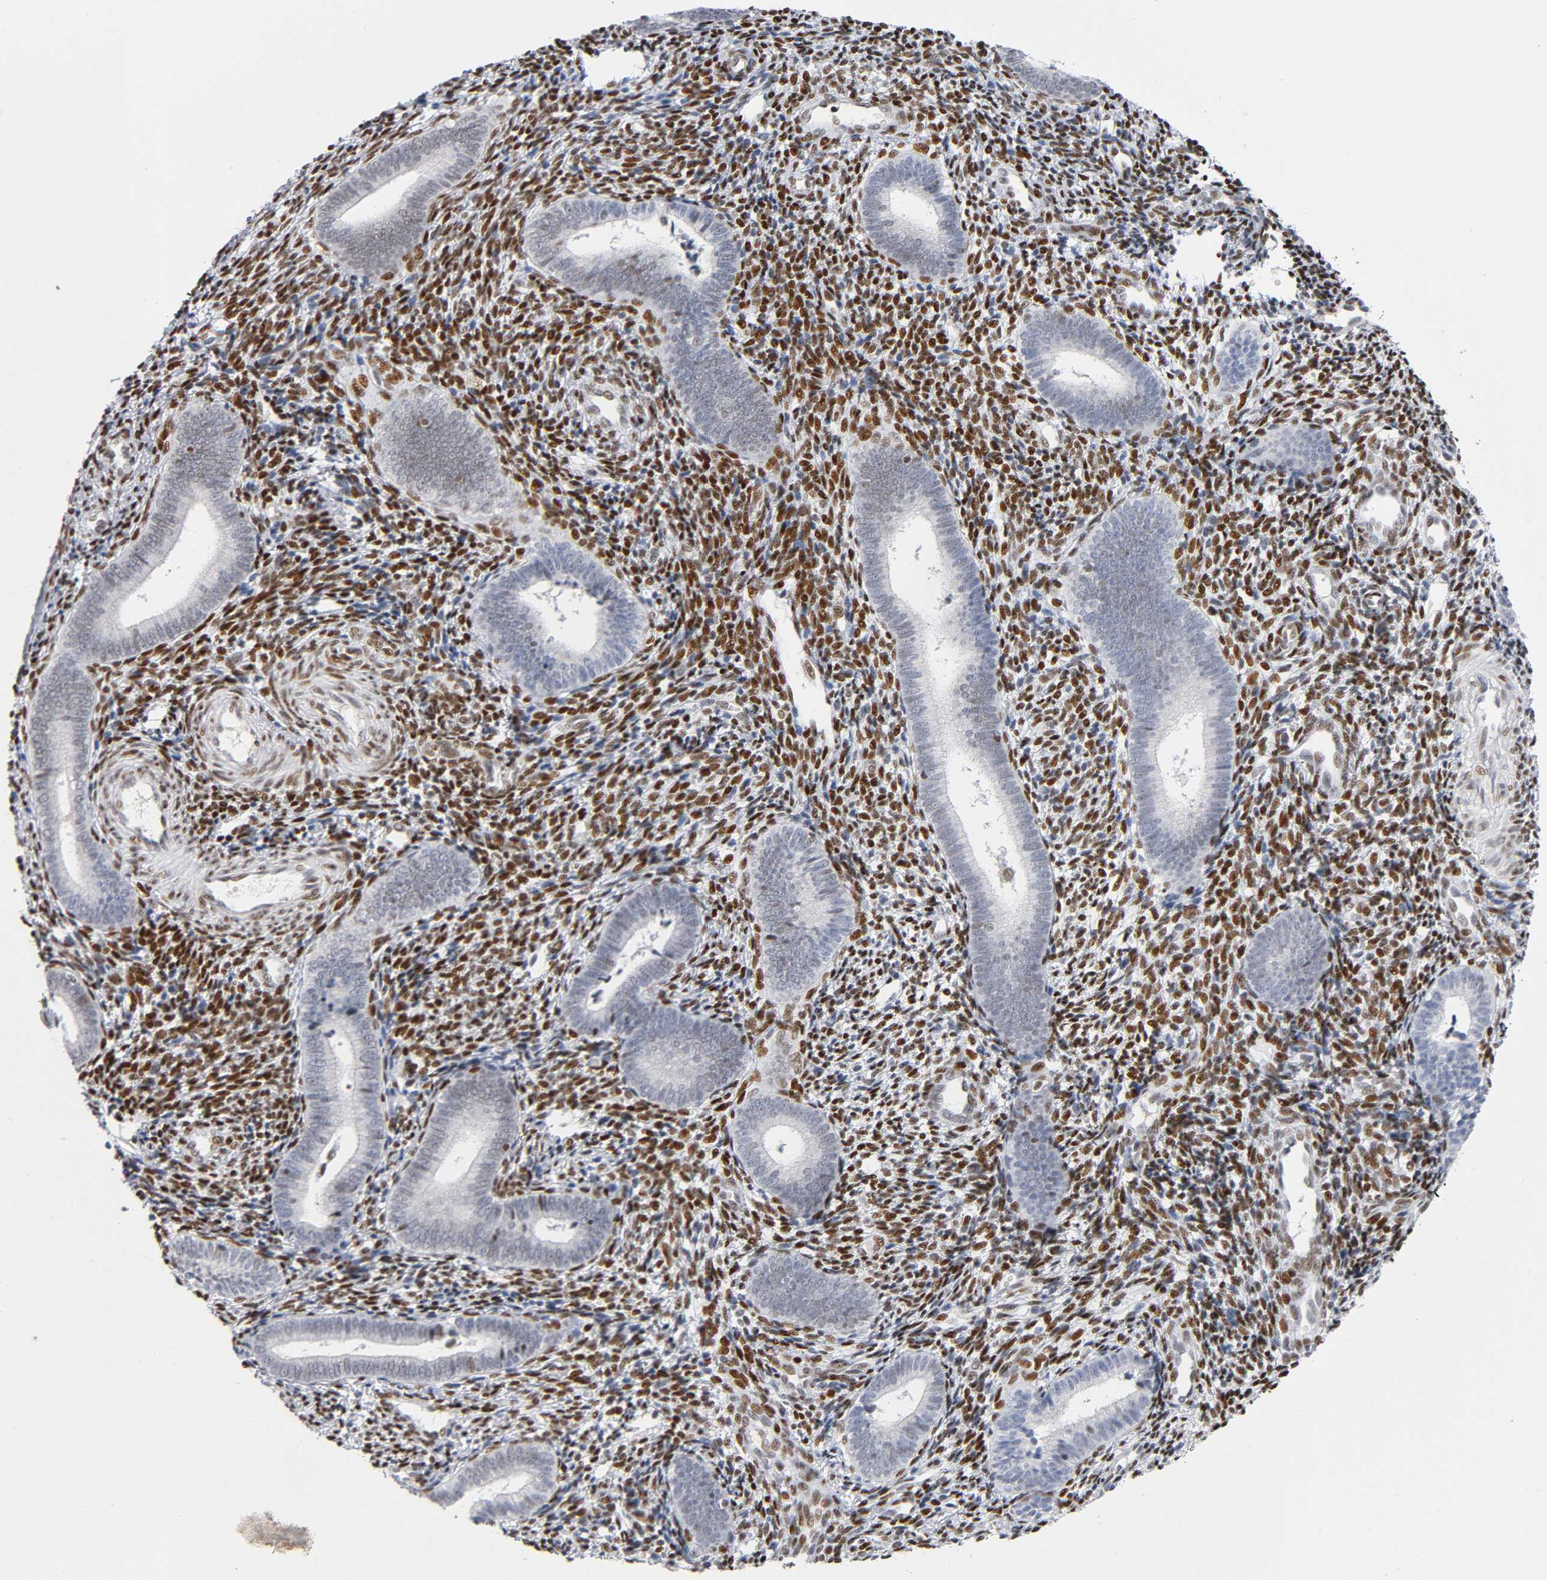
{"staining": {"intensity": "strong", "quantity": ">75%", "location": "nuclear"}, "tissue": "endometrium", "cell_type": "Cells in endometrial stroma", "image_type": "normal", "snomed": [{"axis": "morphology", "description": "Normal tissue, NOS"}, {"axis": "topography", "description": "Uterus"}, {"axis": "topography", "description": "Endometrium"}], "caption": "A brown stain labels strong nuclear staining of a protein in cells in endometrial stroma of unremarkable endometrium. The staining is performed using DAB brown chromogen to label protein expression. The nuclei are counter-stained blue using hematoxylin.", "gene": "SP3", "patient": {"sex": "female", "age": 33}}